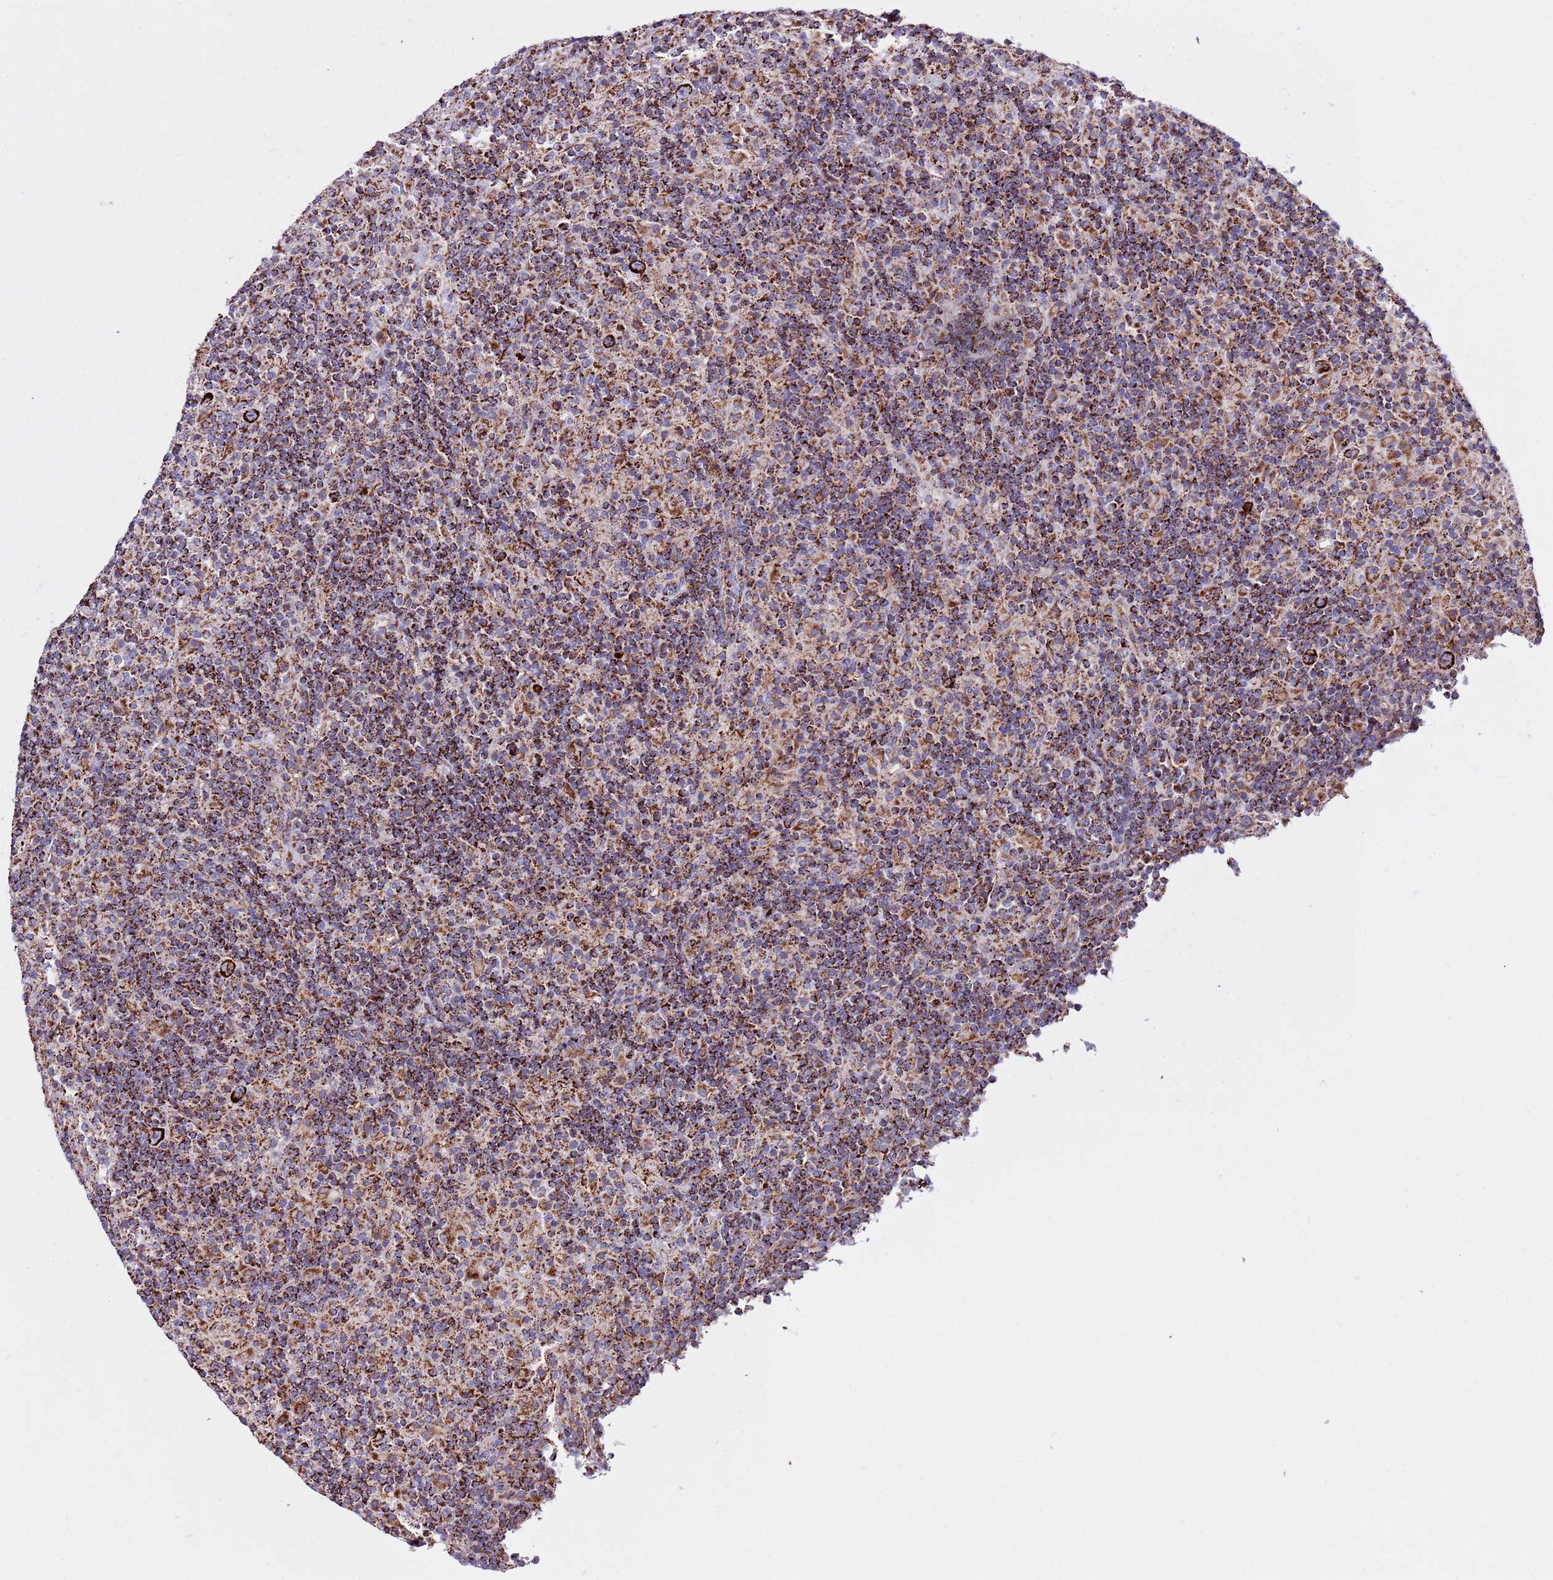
{"staining": {"intensity": "strong", "quantity": ">75%", "location": "cytoplasmic/membranous"}, "tissue": "lymphoma", "cell_type": "Tumor cells", "image_type": "cancer", "snomed": [{"axis": "morphology", "description": "Hodgkin's disease, NOS"}, {"axis": "topography", "description": "Lymph node"}], "caption": "Protein expression analysis of human Hodgkin's disease reveals strong cytoplasmic/membranous positivity in approximately >75% of tumor cells. (Stains: DAB (3,3'-diaminobenzidine) in brown, nuclei in blue, Microscopy: brightfield microscopy at high magnification).", "gene": "HECTD4", "patient": {"sex": "male", "age": 70}}